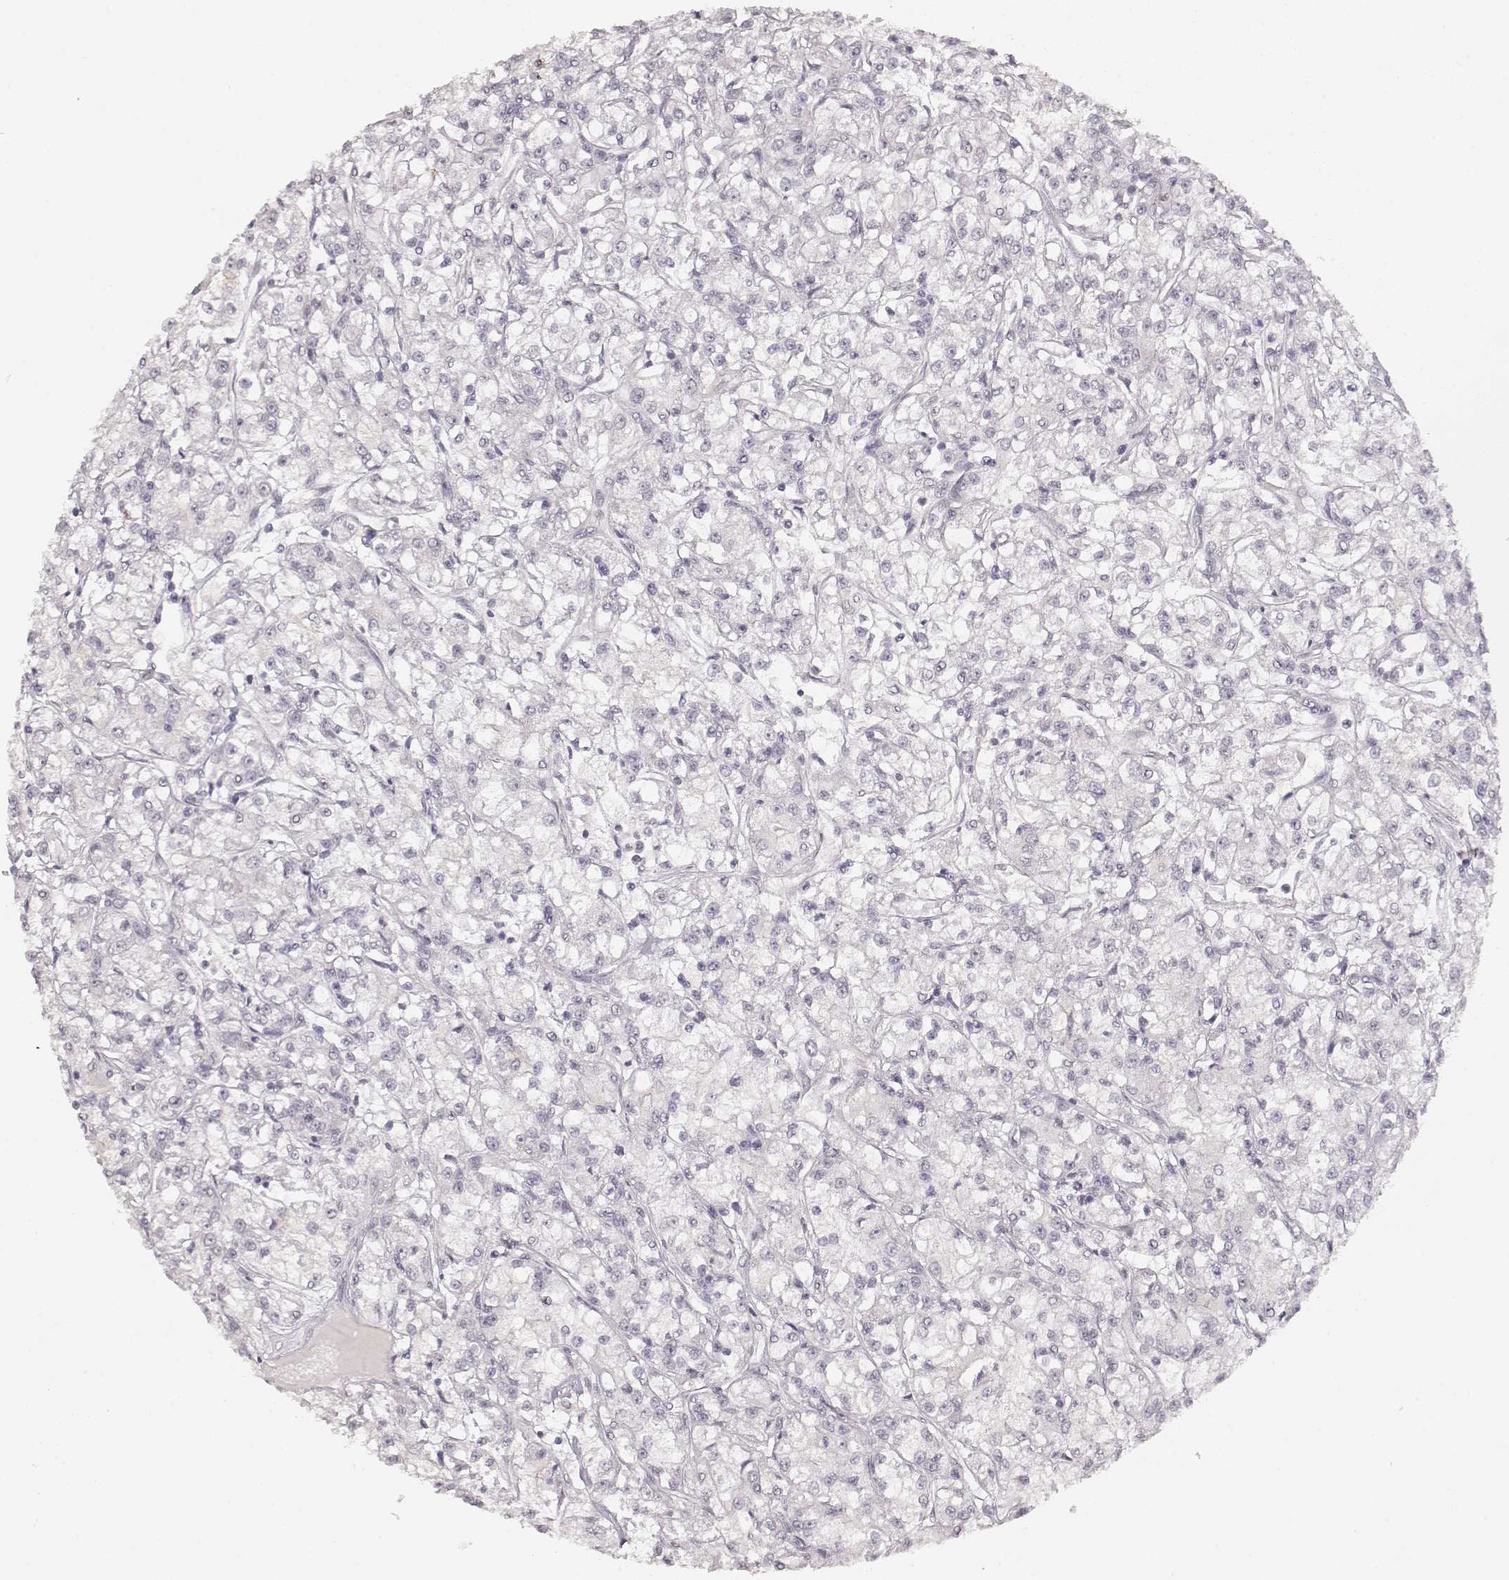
{"staining": {"intensity": "negative", "quantity": "none", "location": "none"}, "tissue": "renal cancer", "cell_type": "Tumor cells", "image_type": "cancer", "snomed": [{"axis": "morphology", "description": "Adenocarcinoma, NOS"}, {"axis": "topography", "description": "Kidney"}], "caption": "DAB immunohistochemical staining of human renal cancer (adenocarcinoma) displays no significant expression in tumor cells. Nuclei are stained in blue.", "gene": "LAMC2", "patient": {"sex": "female", "age": 59}}